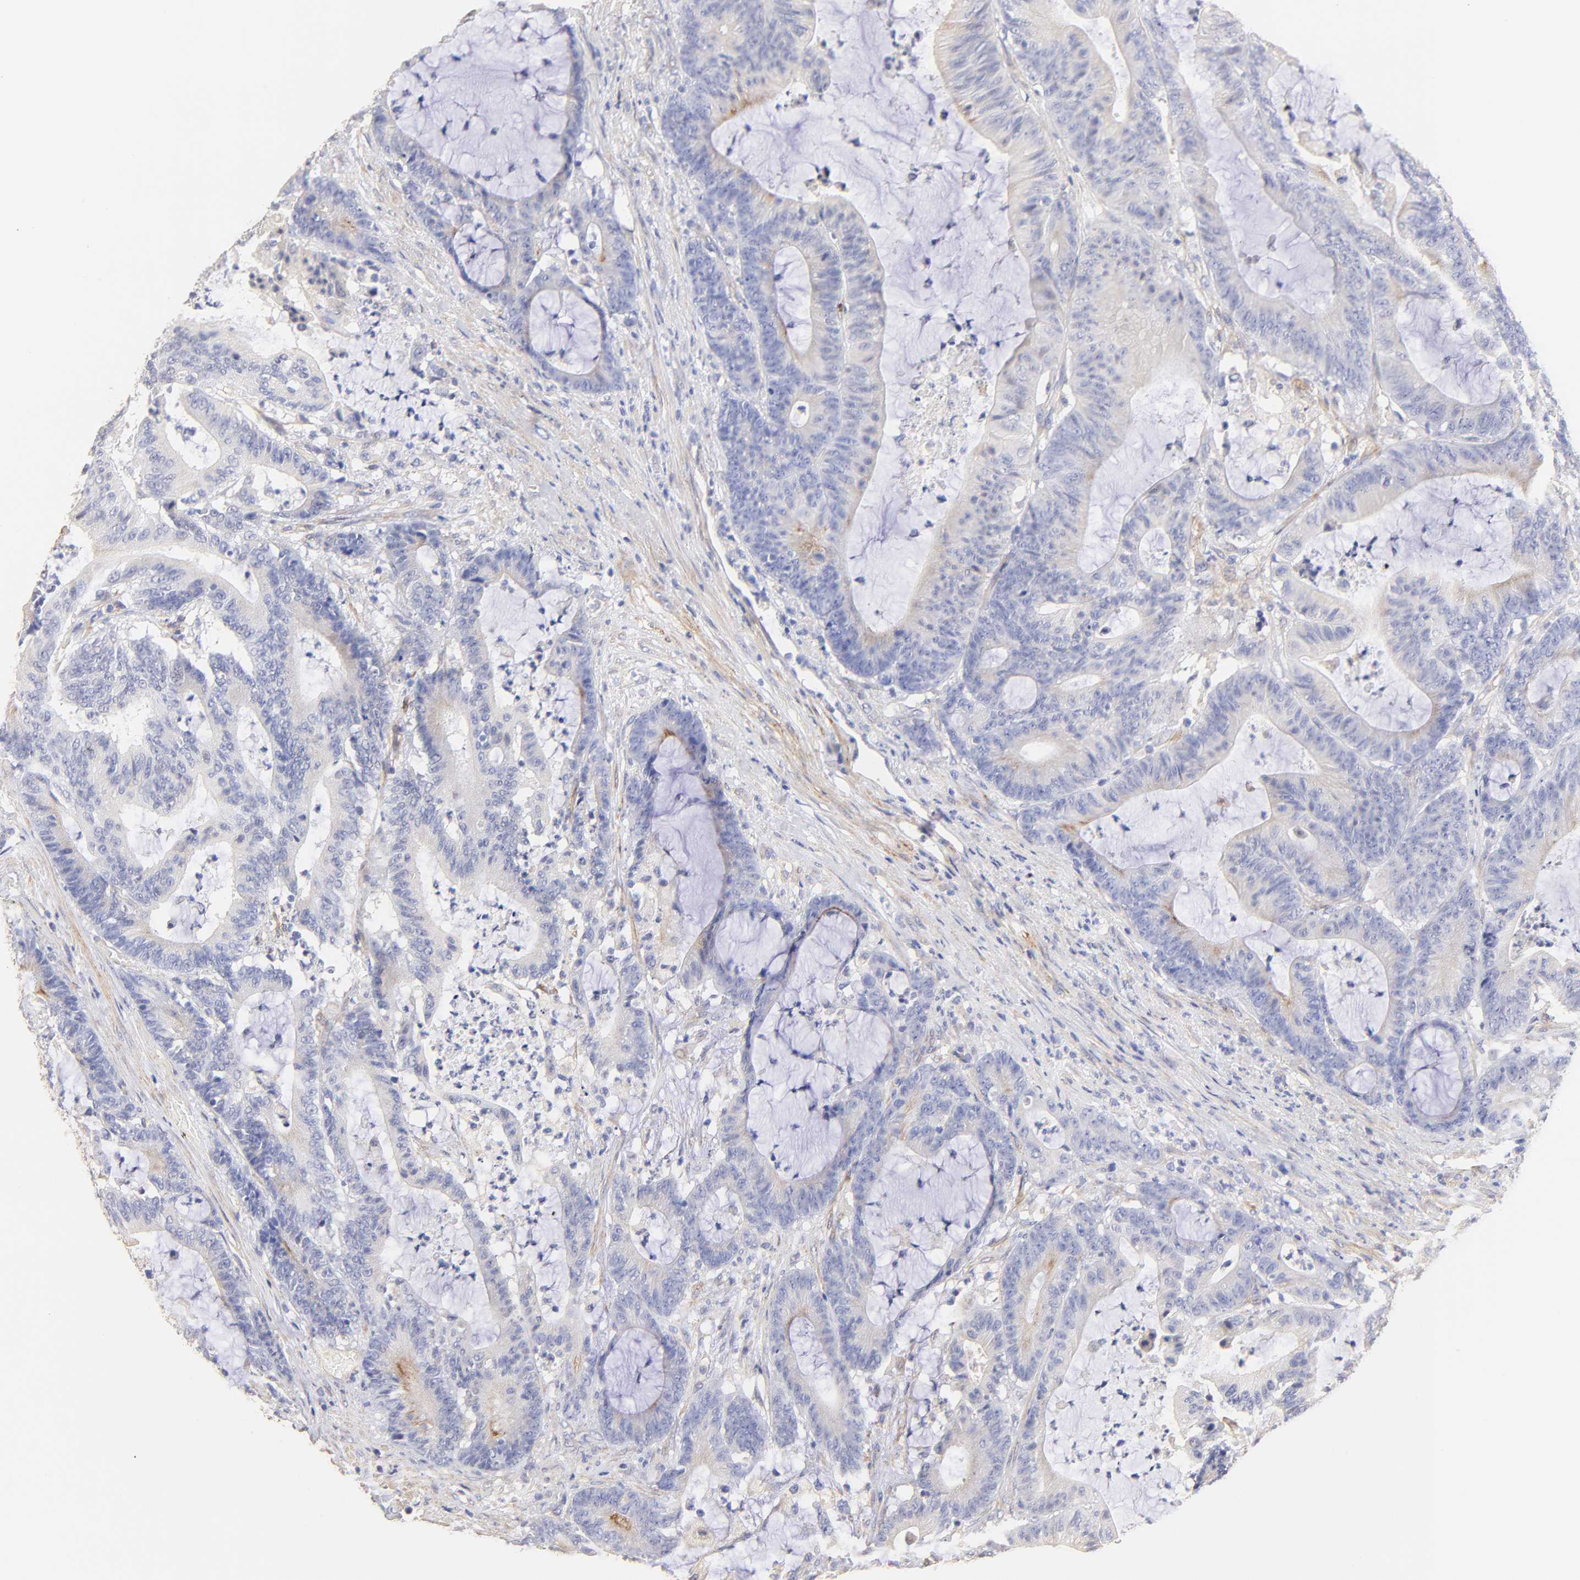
{"staining": {"intensity": "weak", "quantity": "<25%", "location": "cytoplasmic/membranous"}, "tissue": "colorectal cancer", "cell_type": "Tumor cells", "image_type": "cancer", "snomed": [{"axis": "morphology", "description": "Adenocarcinoma, NOS"}, {"axis": "topography", "description": "Colon"}], "caption": "Immunohistochemistry photomicrograph of neoplastic tissue: human colorectal cancer (adenocarcinoma) stained with DAB demonstrates no significant protein expression in tumor cells. Nuclei are stained in blue.", "gene": "ACTRT1", "patient": {"sex": "female", "age": 84}}